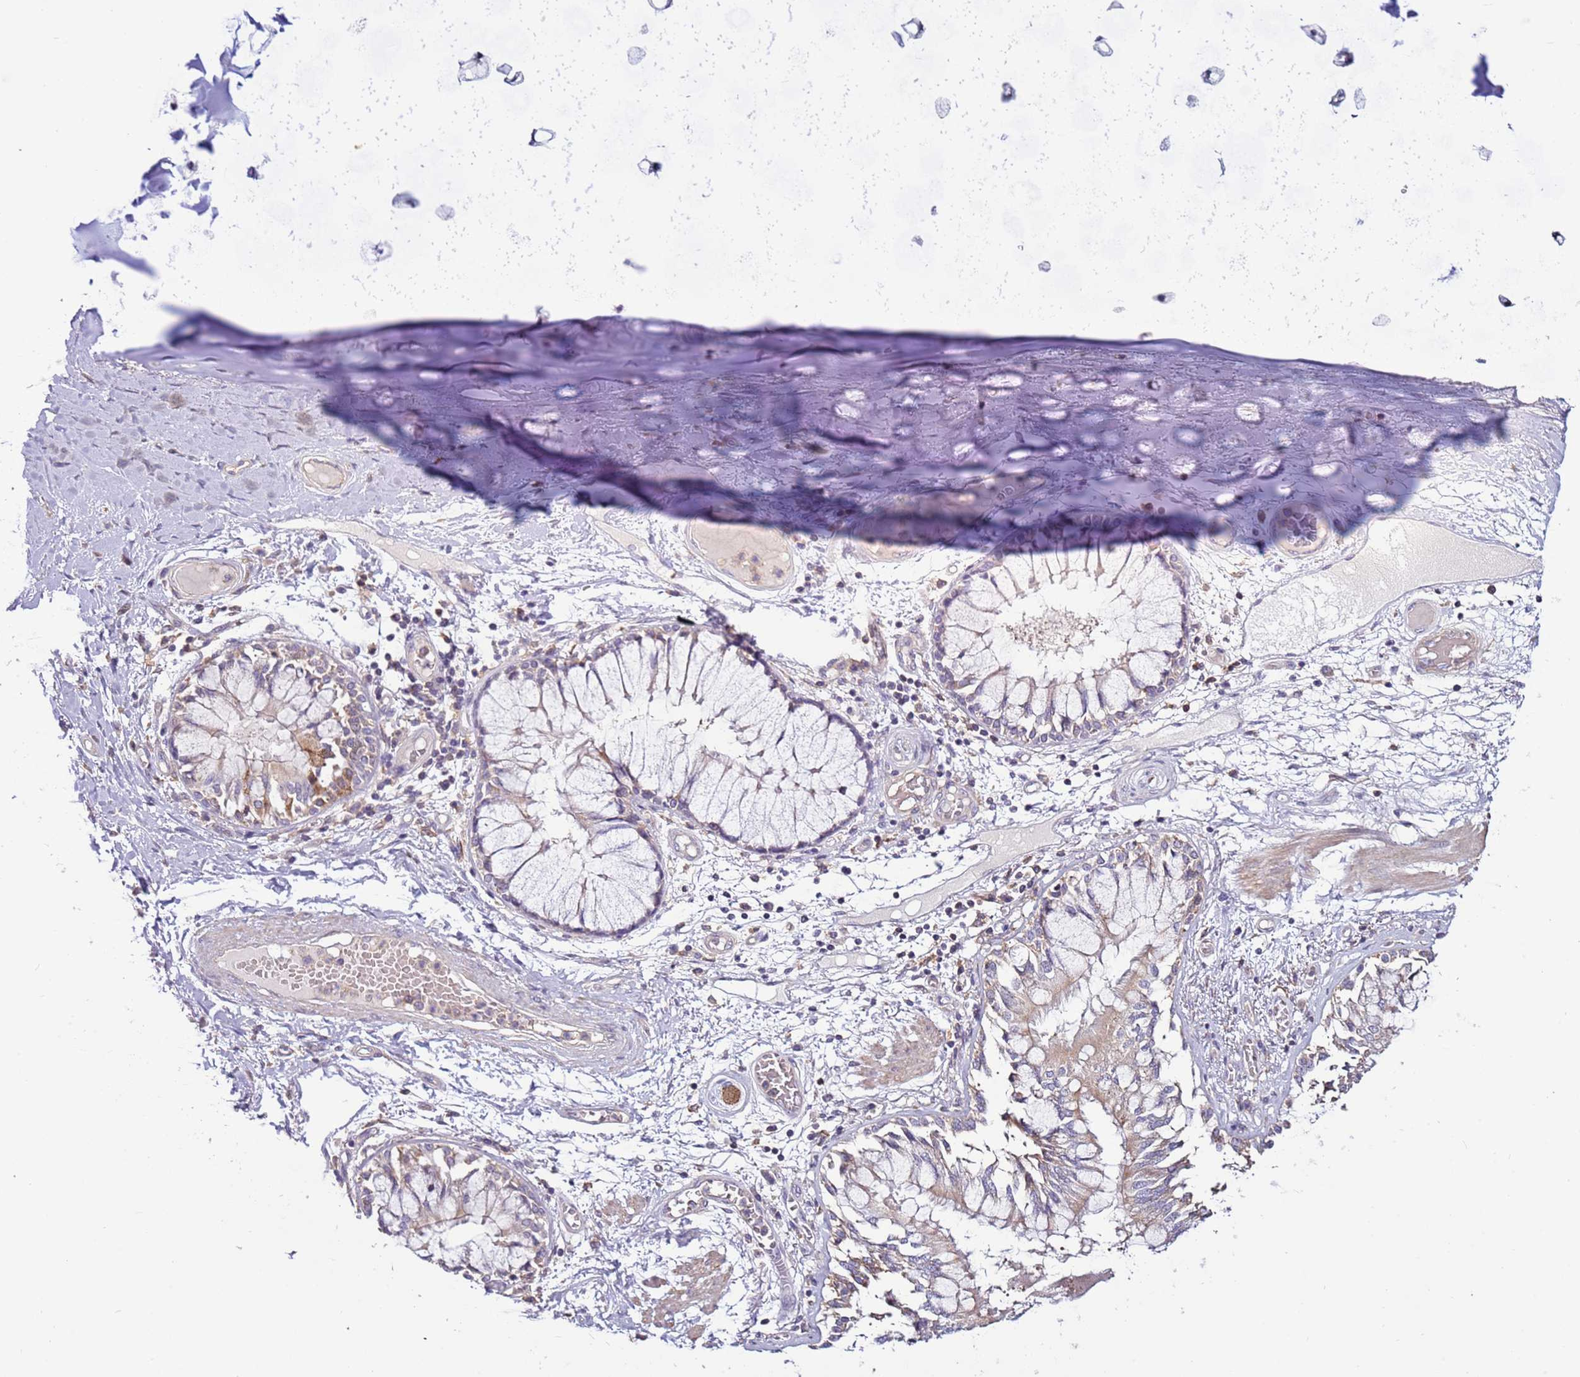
{"staining": {"intensity": "negative", "quantity": "none", "location": "none"}, "tissue": "adipose tissue", "cell_type": "Adipocytes", "image_type": "normal", "snomed": [{"axis": "morphology", "description": "Normal tissue, NOS"}, {"axis": "topography", "description": "Cartilage tissue"}, {"axis": "topography", "description": "Bronchus"}, {"axis": "topography", "description": "Lung"}, {"axis": "topography", "description": "Peripheral nerve tissue"}], "caption": "A high-resolution image shows immunohistochemistry staining of normal adipose tissue, which displays no significant staining in adipocytes.", "gene": "EVA1B", "patient": {"sex": "female", "age": 49}}